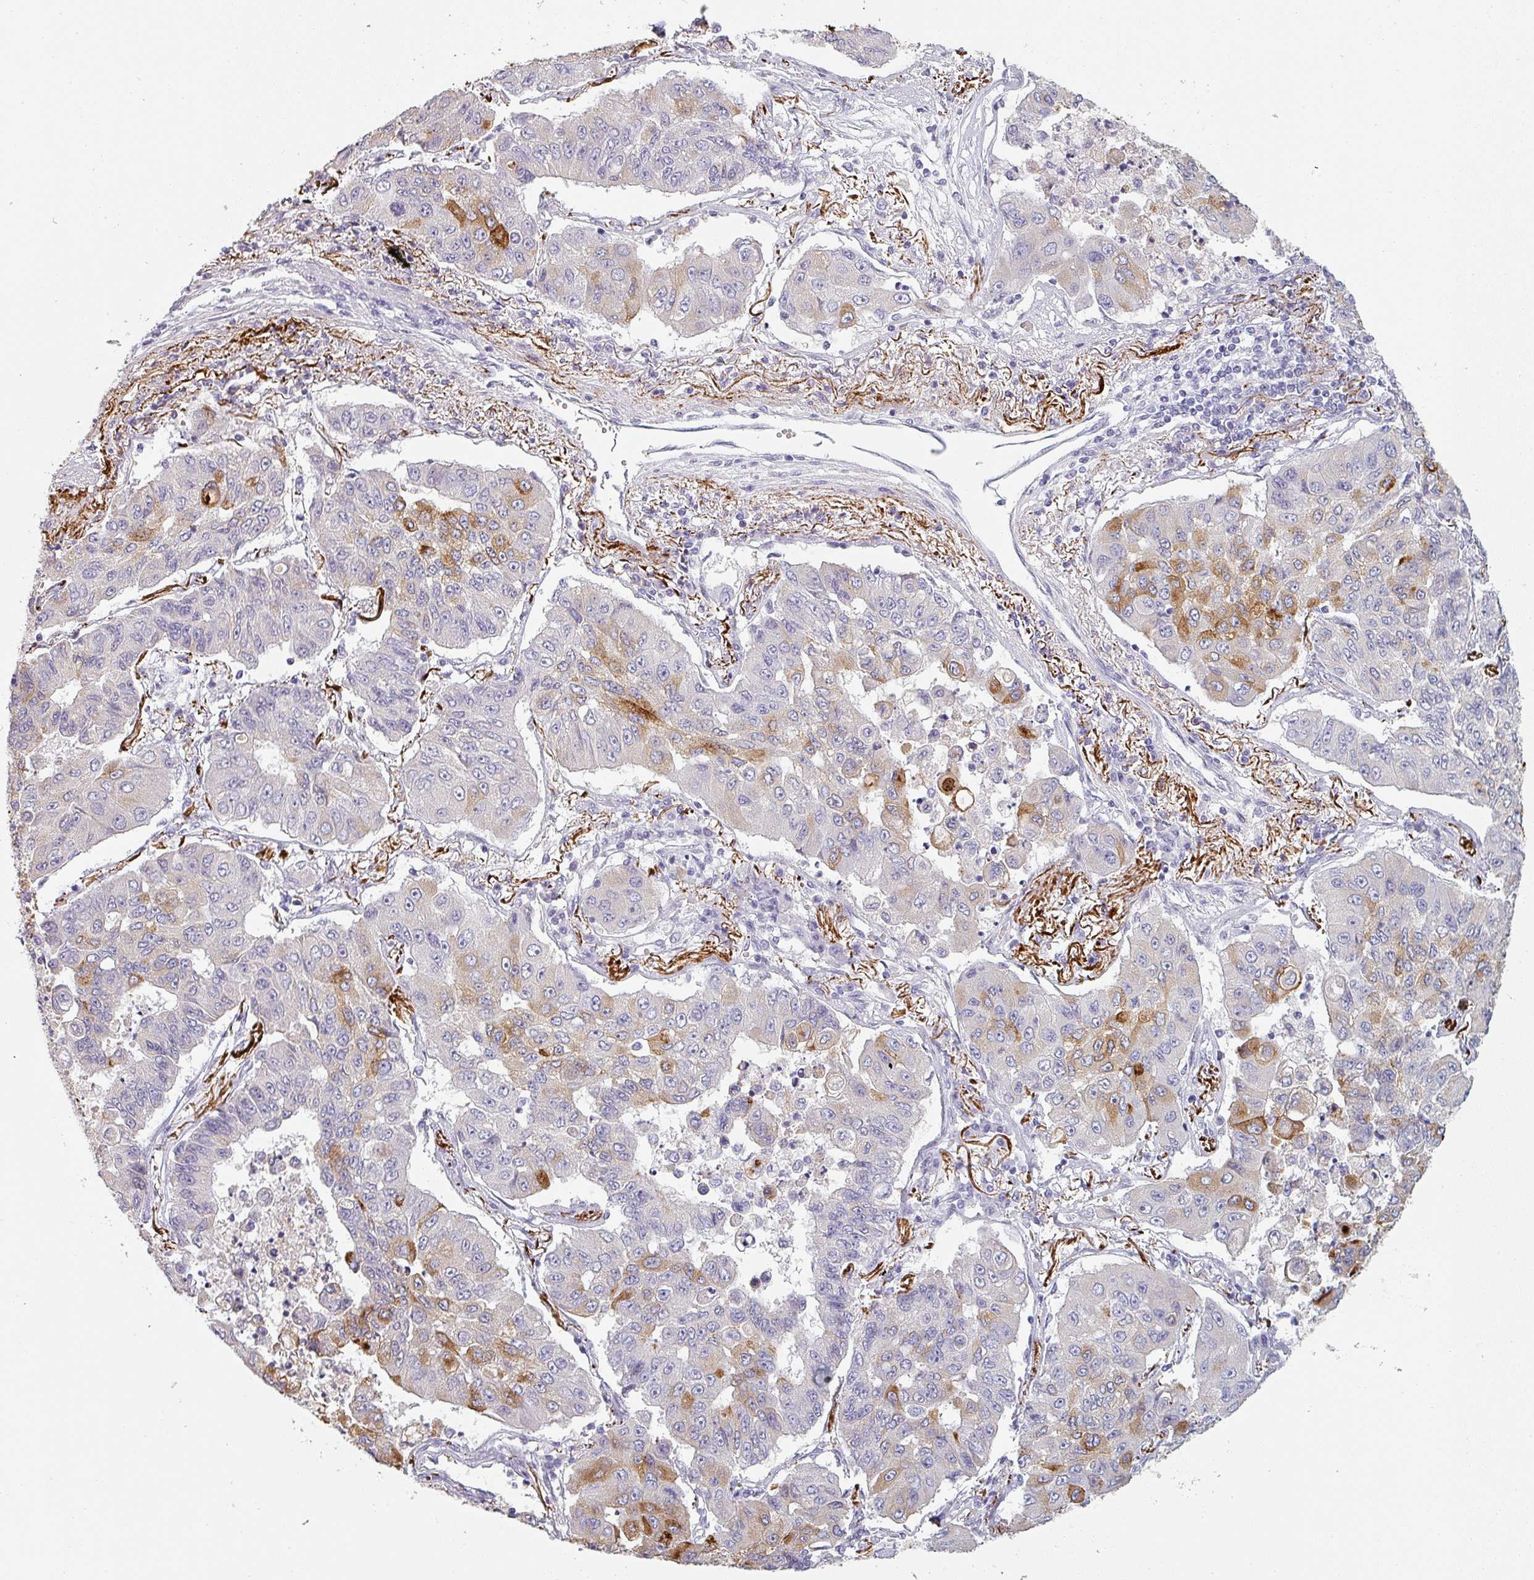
{"staining": {"intensity": "moderate", "quantity": "<25%", "location": "cytoplasmic/membranous"}, "tissue": "lung cancer", "cell_type": "Tumor cells", "image_type": "cancer", "snomed": [{"axis": "morphology", "description": "Squamous cell carcinoma, NOS"}, {"axis": "topography", "description": "Lung"}], "caption": "High-power microscopy captured an immunohistochemistry (IHC) histopathology image of lung cancer, revealing moderate cytoplasmic/membranous expression in about <25% of tumor cells. Ihc stains the protein of interest in brown and the nuclei are stained blue.", "gene": "SFTPA1", "patient": {"sex": "male", "age": 74}}